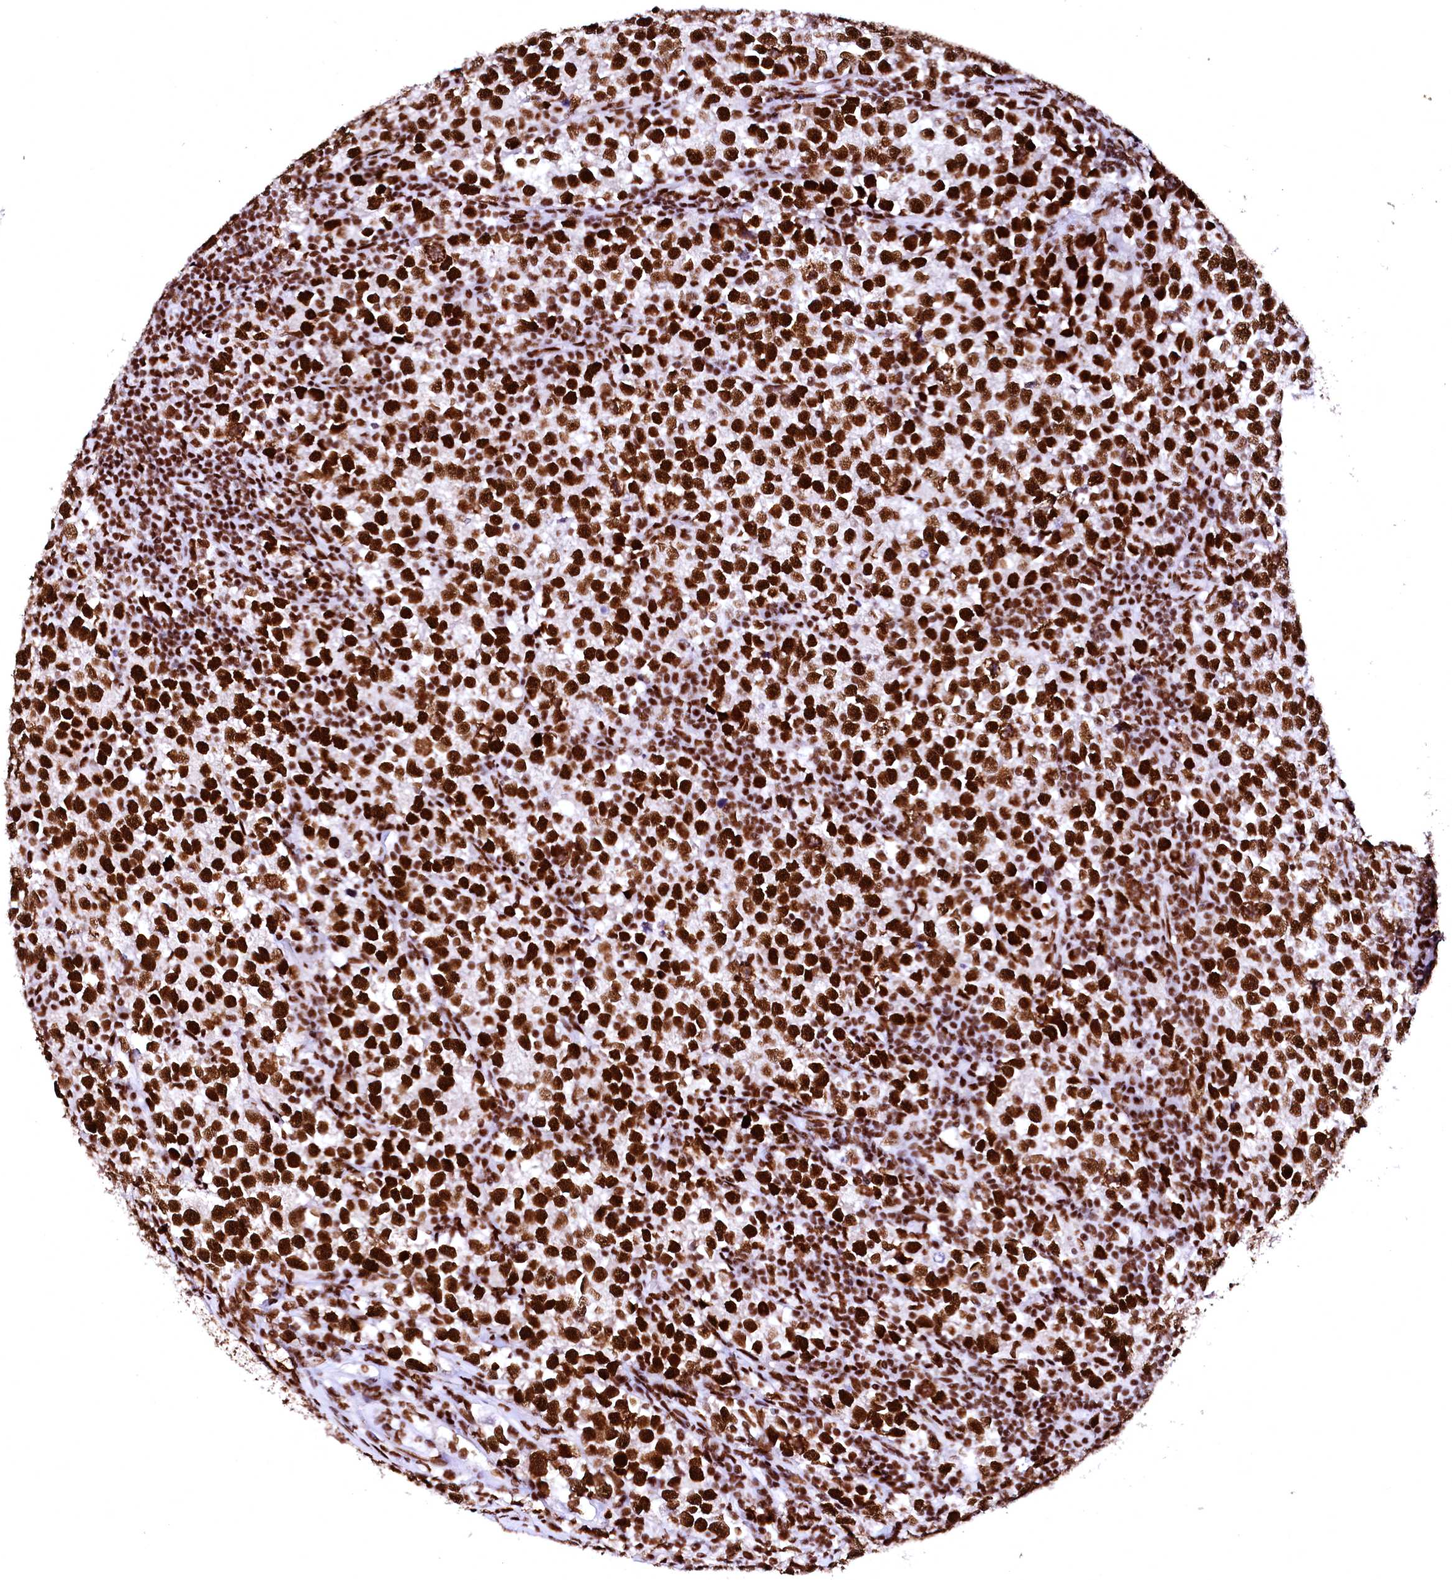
{"staining": {"intensity": "strong", "quantity": ">75%", "location": "nuclear"}, "tissue": "testis cancer", "cell_type": "Tumor cells", "image_type": "cancer", "snomed": [{"axis": "morphology", "description": "Normal tissue, NOS"}, {"axis": "morphology", "description": "Seminoma, NOS"}, {"axis": "topography", "description": "Testis"}], "caption": "IHC (DAB) staining of human testis cancer reveals strong nuclear protein positivity in approximately >75% of tumor cells. (DAB IHC with brightfield microscopy, high magnification).", "gene": "CPSF6", "patient": {"sex": "male", "age": 43}}